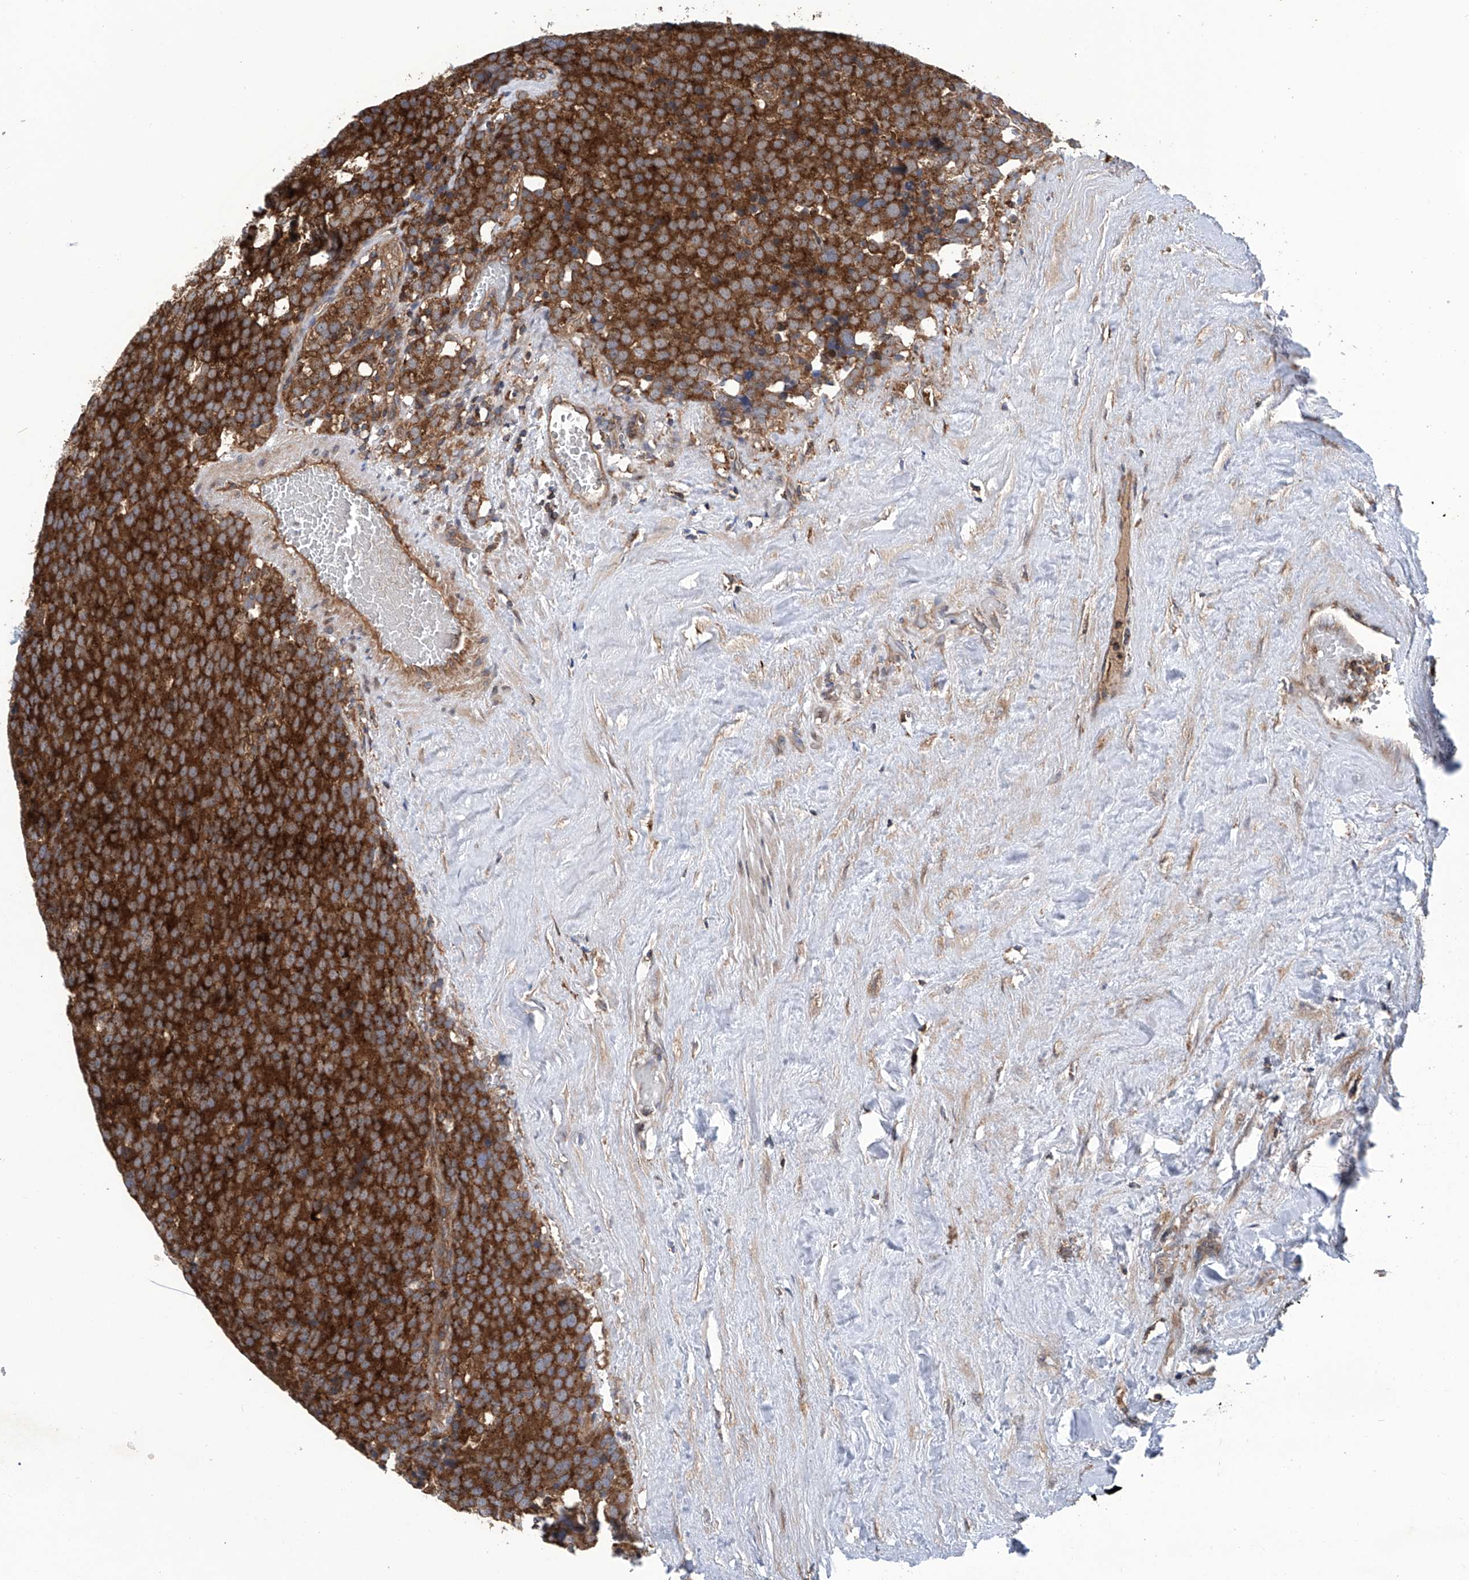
{"staining": {"intensity": "strong", "quantity": ">75%", "location": "cytoplasmic/membranous"}, "tissue": "testis cancer", "cell_type": "Tumor cells", "image_type": "cancer", "snomed": [{"axis": "morphology", "description": "Seminoma, NOS"}, {"axis": "topography", "description": "Testis"}], "caption": "Testis cancer (seminoma) stained with a brown dye demonstrates strong cytoplasmic/membranous positive positivity in about >75% of tumor cells.", "gene": "SMAP1", "patient": {"sex": "male", "age": 71}}